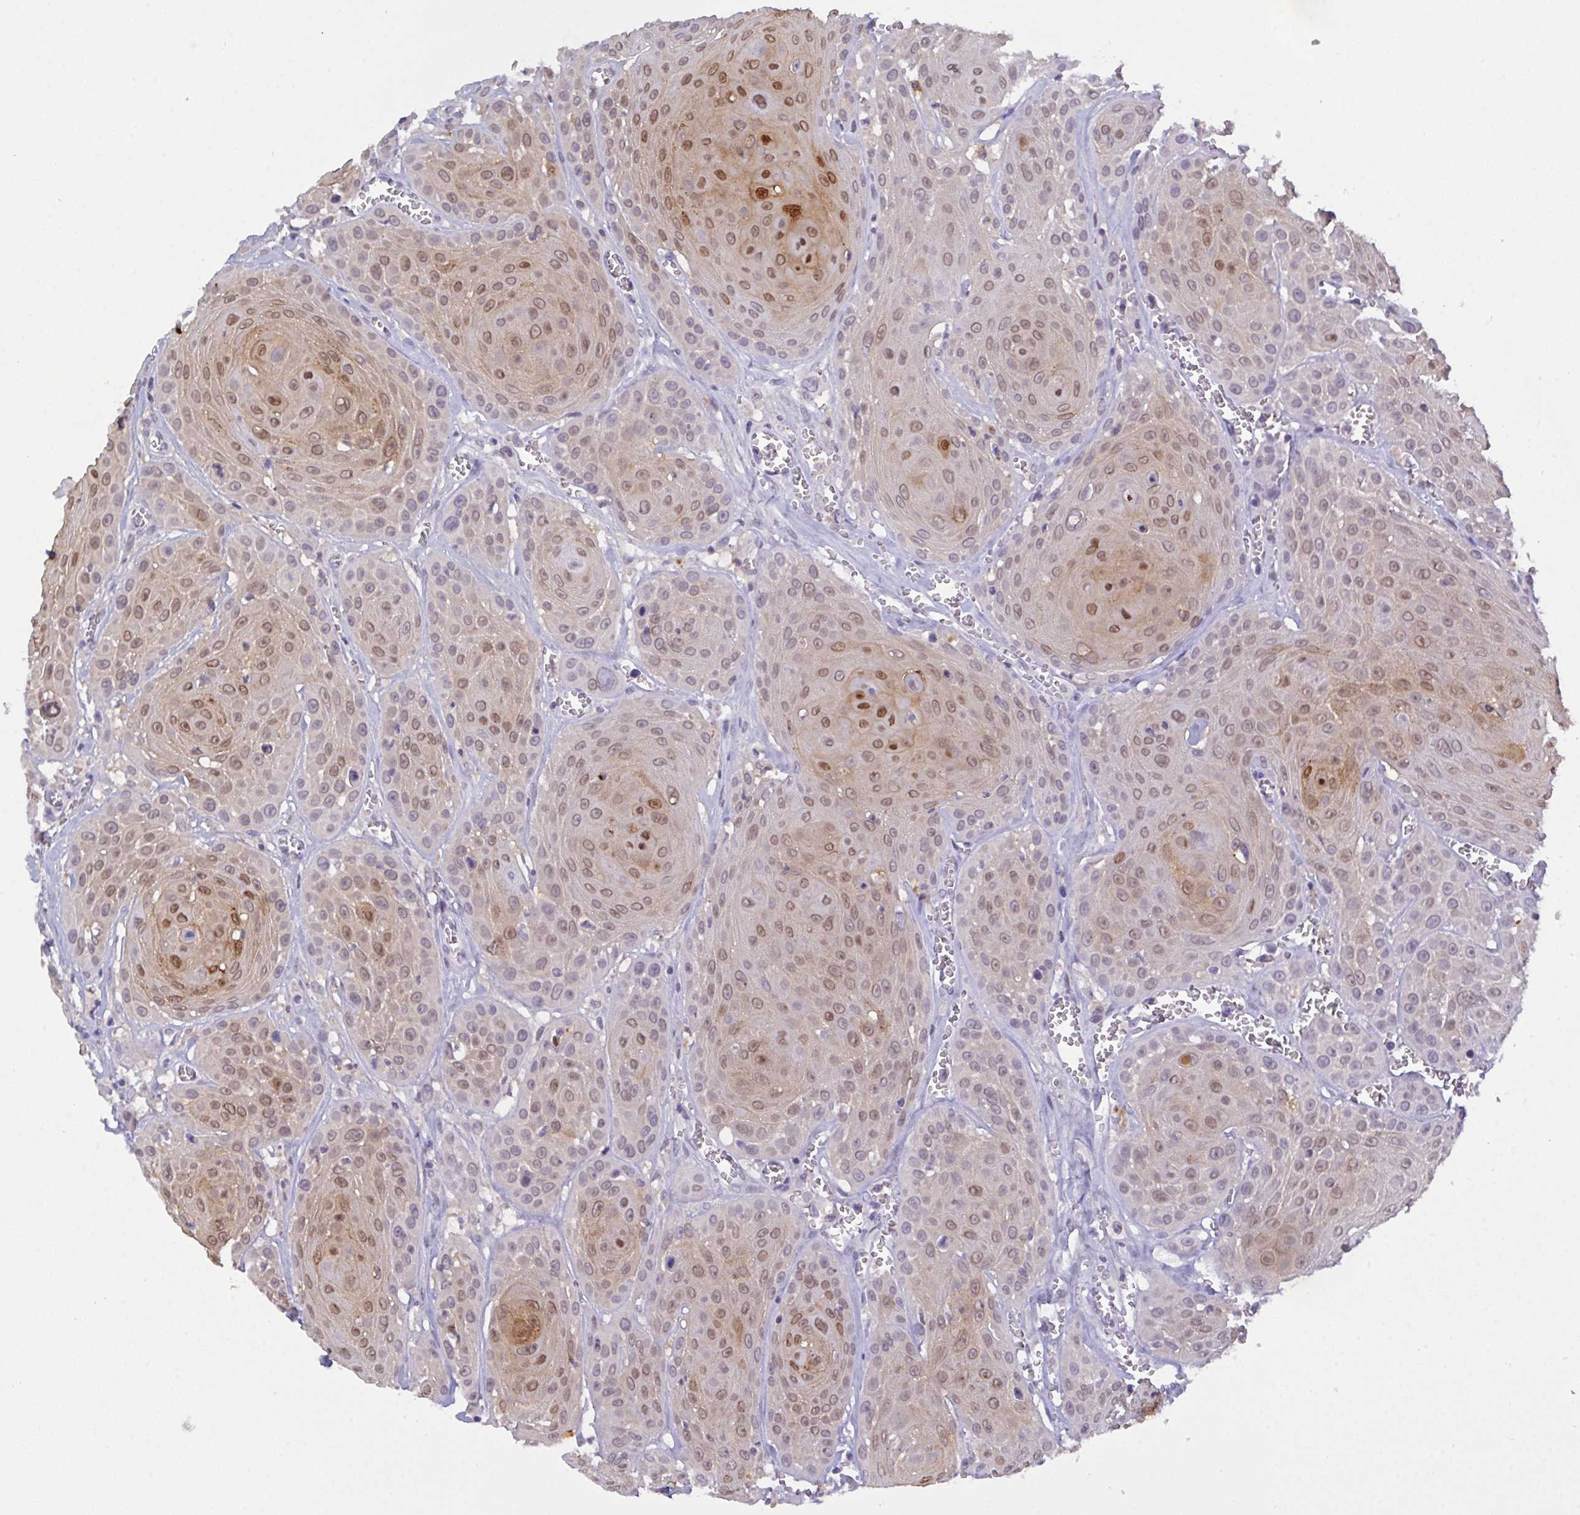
{"staining": {"intensity": "moderate", "quantity": ">75%", "location": "nuclear"}, "tissue": "head and neck cancer", "cell_type": "Tumor cells", "image_type": "cancer", "snomed": [{"axis": "morphology", "description": "Squamous cell carcinoma, NOS"}, {"axis": "topography", "description": "Oral tissue"}, {"axis": "topography", "description": "Head-Neck"}], "caption": "About >75% of tumor cells in human head and neck cancer display moderate nuclear protein staining as visualized by brown immunohistochemical staining.", "gene": "SERPINB13", "patient": {"sex": "male", "age": 81}}